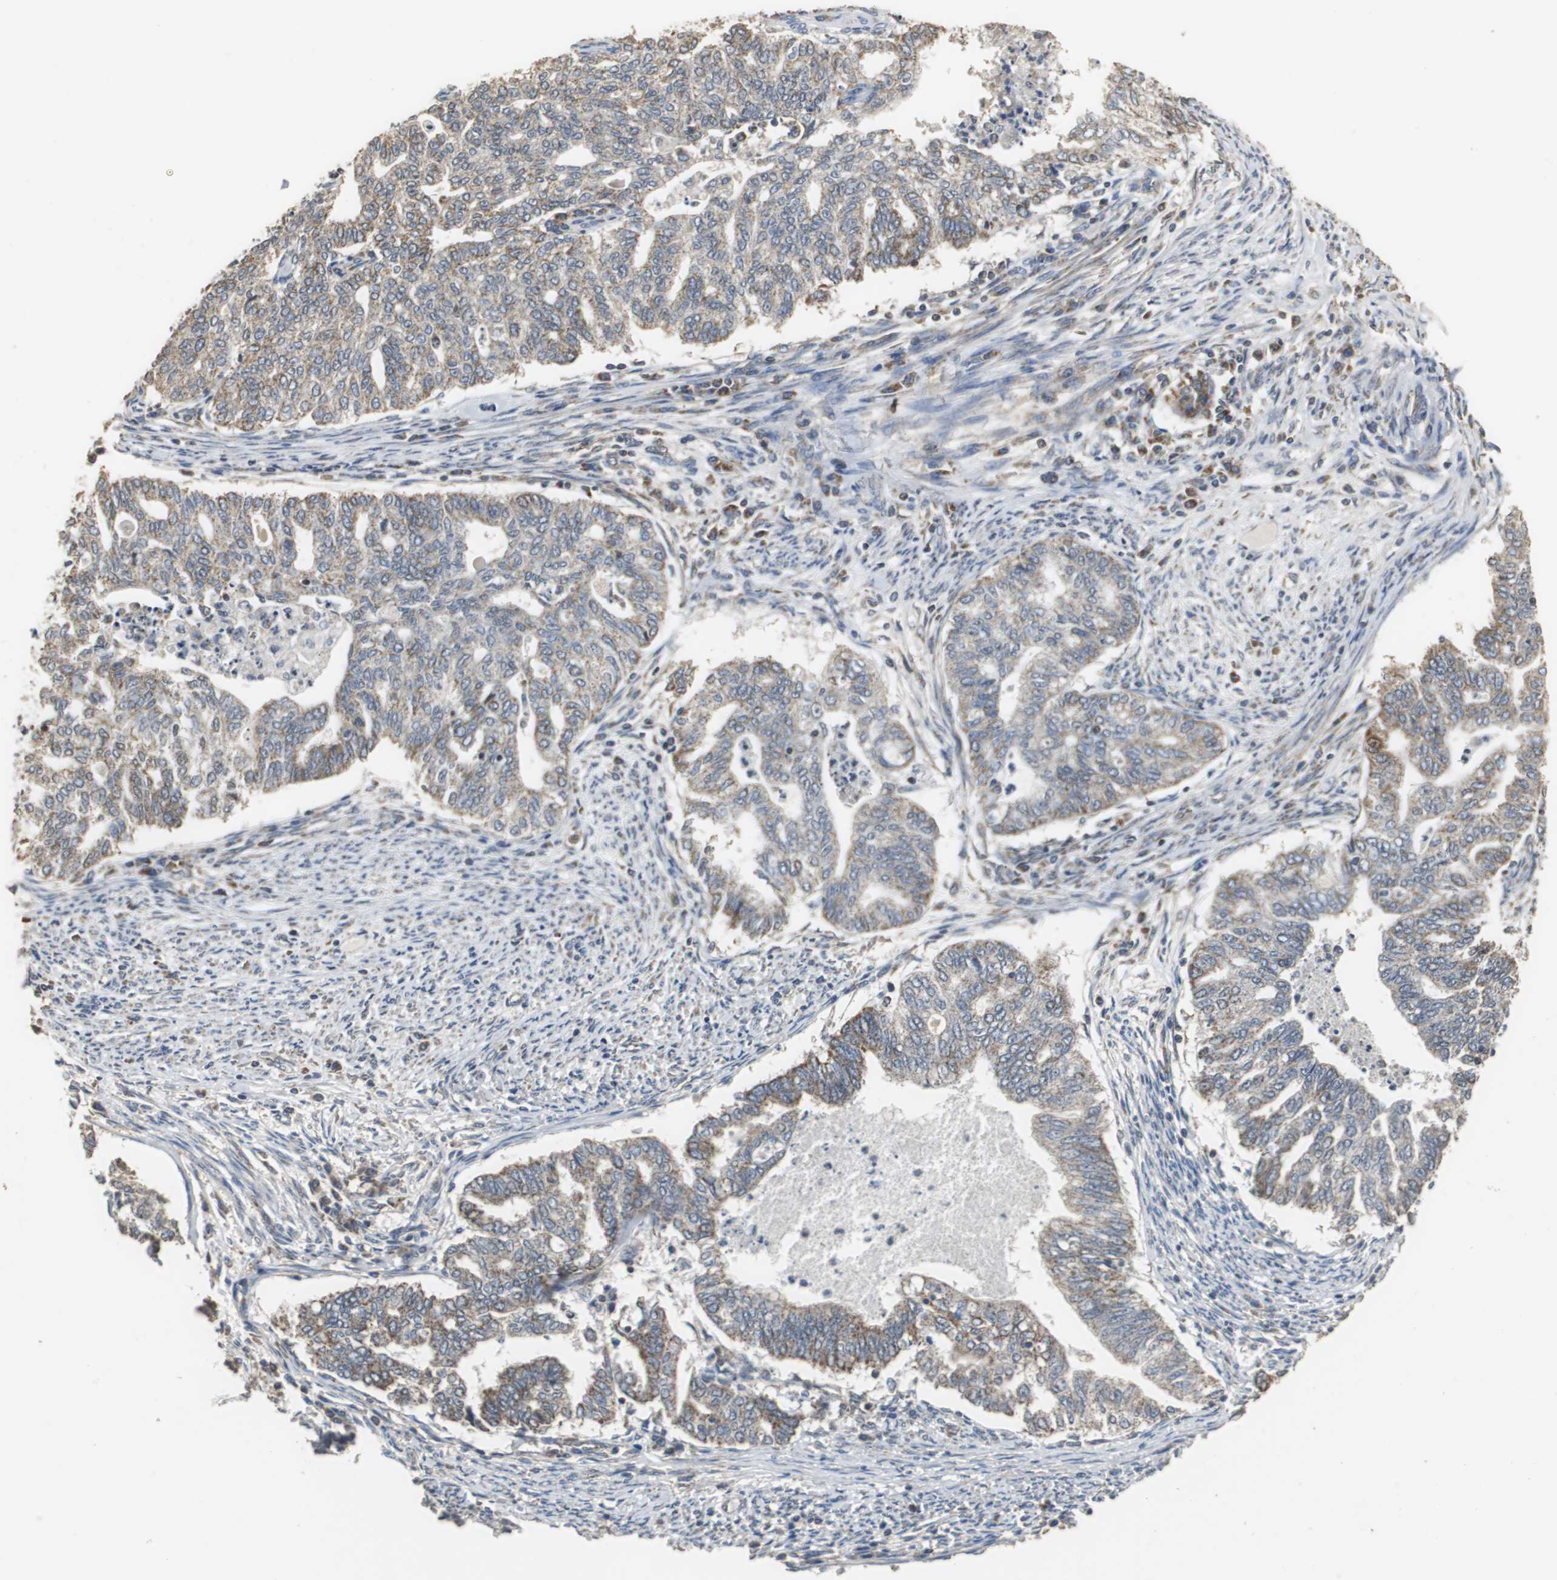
{"staining": {"intensity": "weak", "quantity": "<25%", "location": "cytoplasmic/membranous"}, "tissue": "endometrial cancer", "cell_type": "Tumor cells", "image_type": "cancer", "snomed": [{"axis": "morphology", "description": "Adenocarcinoma, NOS"}, {"axis": "topography", "description": "Endometrium"}], "caption": "A high-resolution histopathology image shows immunohistochemistry (IHC) staining of endometrial cancer, which shows no significant positivity in tumor cells.", "gene": "NNT", "patient": {"sex": "female", "age": 79}}